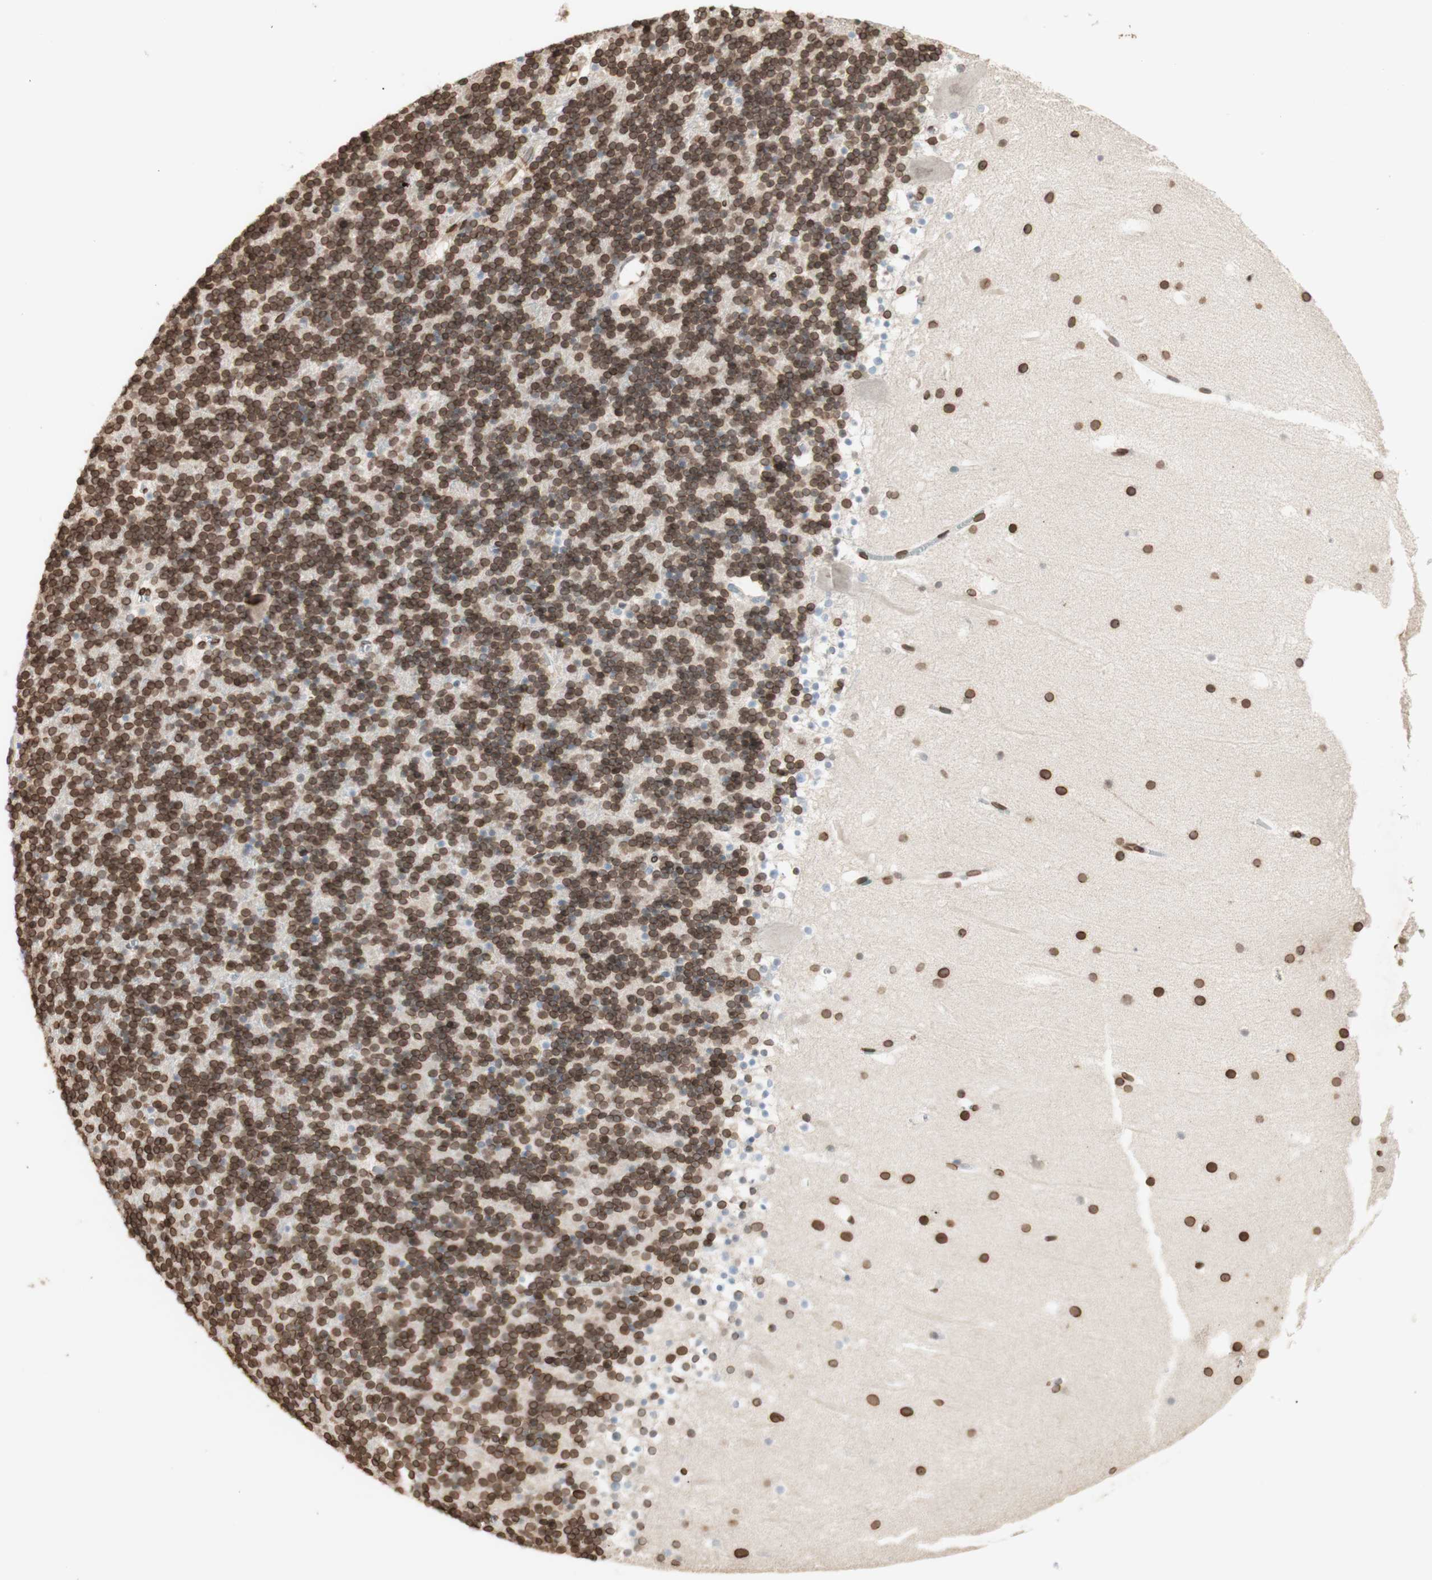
{"staining": {"intensity": "moderate", "quantity": ">75%", "location": "cytoplasmic/membranous,nuclear"}, "tissue": "cerebellum", "cell_type": "Cells in granular layer", "image_type": "normal", "snomed": [{"axis": "morphology", "description": "Normal tissue, NOS"}, {"axis": "topography", "description": "Cerebellum"}], "caption": "Protein analysis of unremarkable cerebellum exhibits moderate cytoplasmic/membranous,nuclear positivity in about >75% of cells in granular layer. (DAB = brown stain, brightfield microscopy at high magnification).", "gene": "TMPO", "patient": {"sex": "male", "age": 45}}